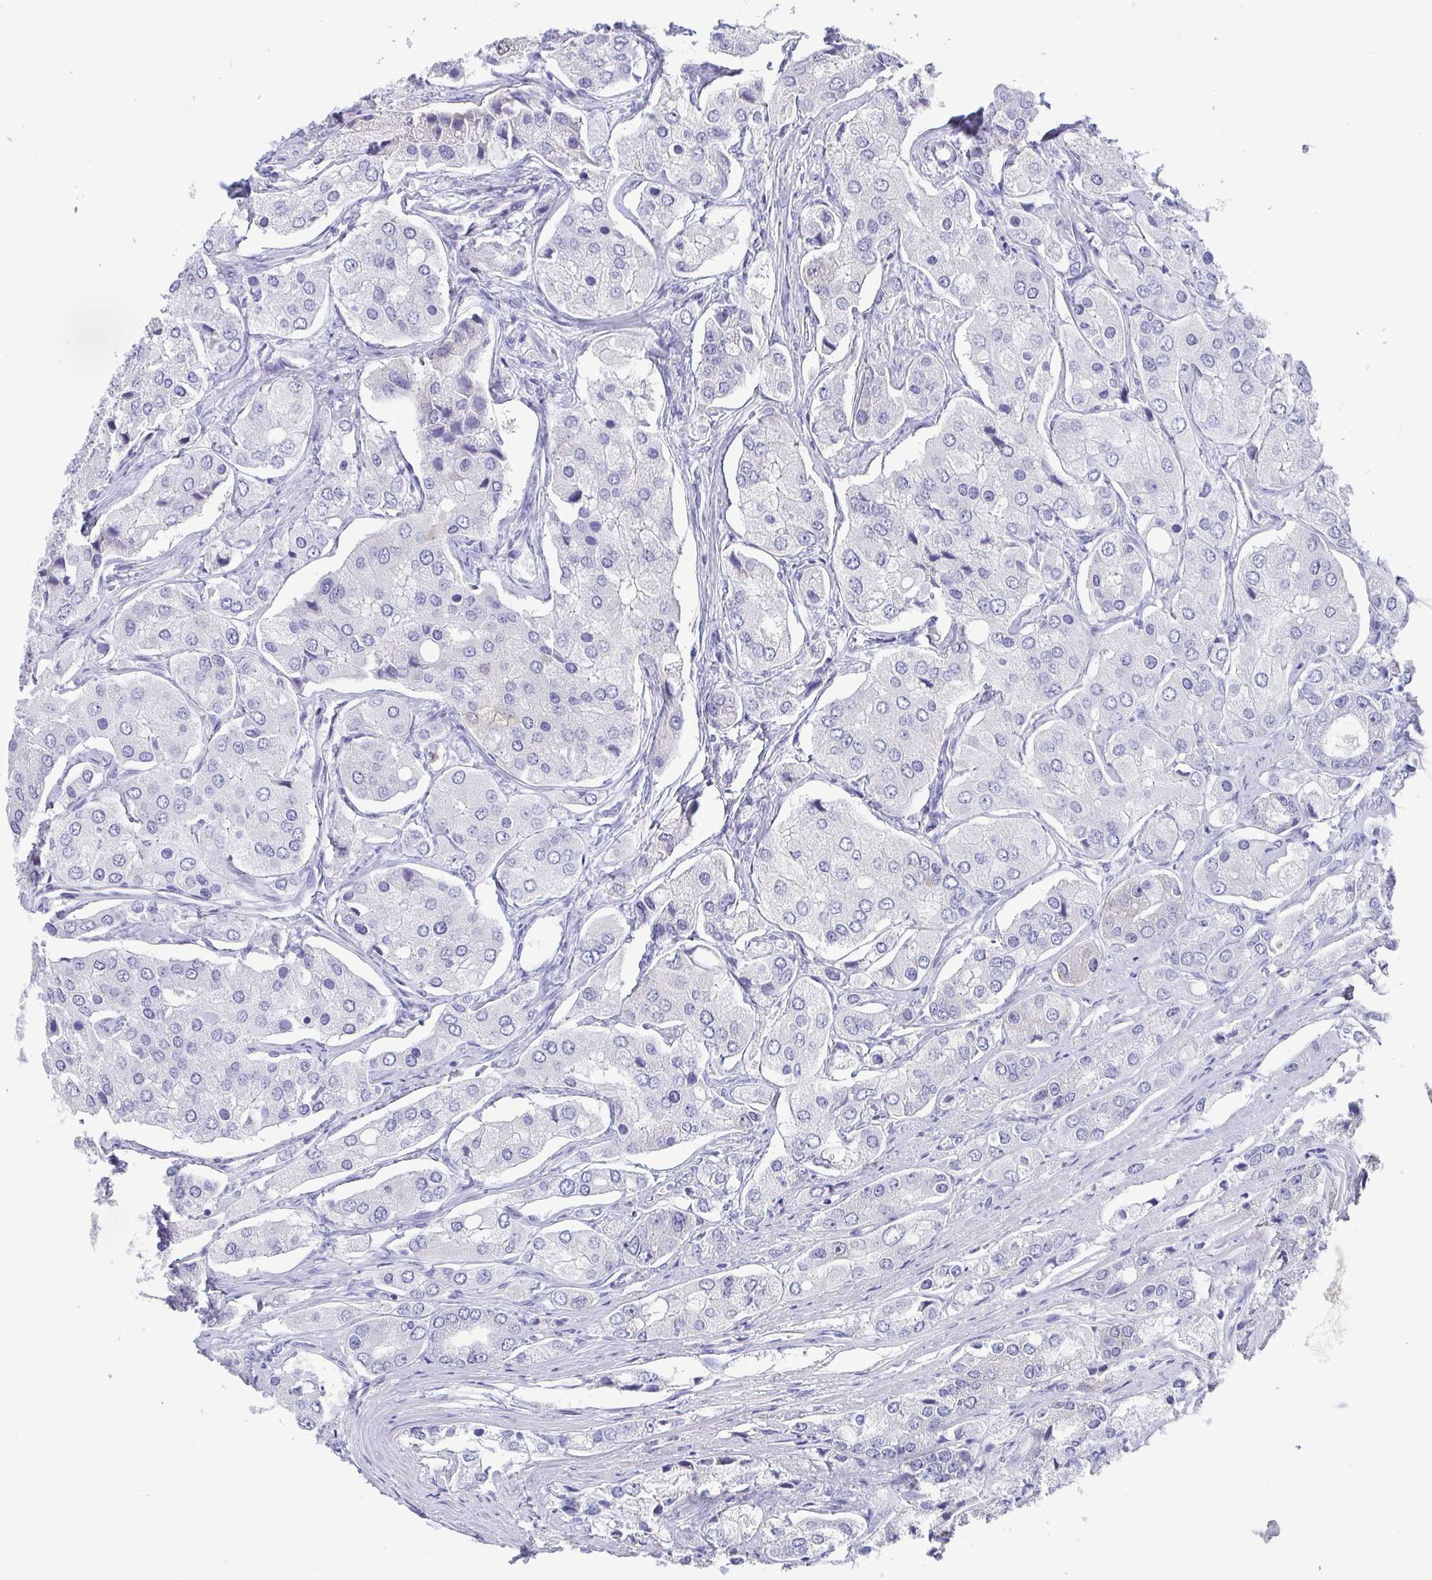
{"staining": {"intensity": "weak", "quantity": "<25%", "location": "cytoplasmic/membranous,nuclear"}, "tissue": "prostate cancer", "cell_type": "Tumor cells", "image_type": "cancer", "snomed": [{"axis": "morphology", "description": "Adenocarcinoma, Low grade"}, {"axis": "topography", "description": "Prostate"}], "caption": "This is an immunohistochemistry image of human prostate adenocarcinoma (low-grade). There is no positivity in tumor cells.", "gene": "SCGN", "patient": {"sex": "male", "age": 69}}